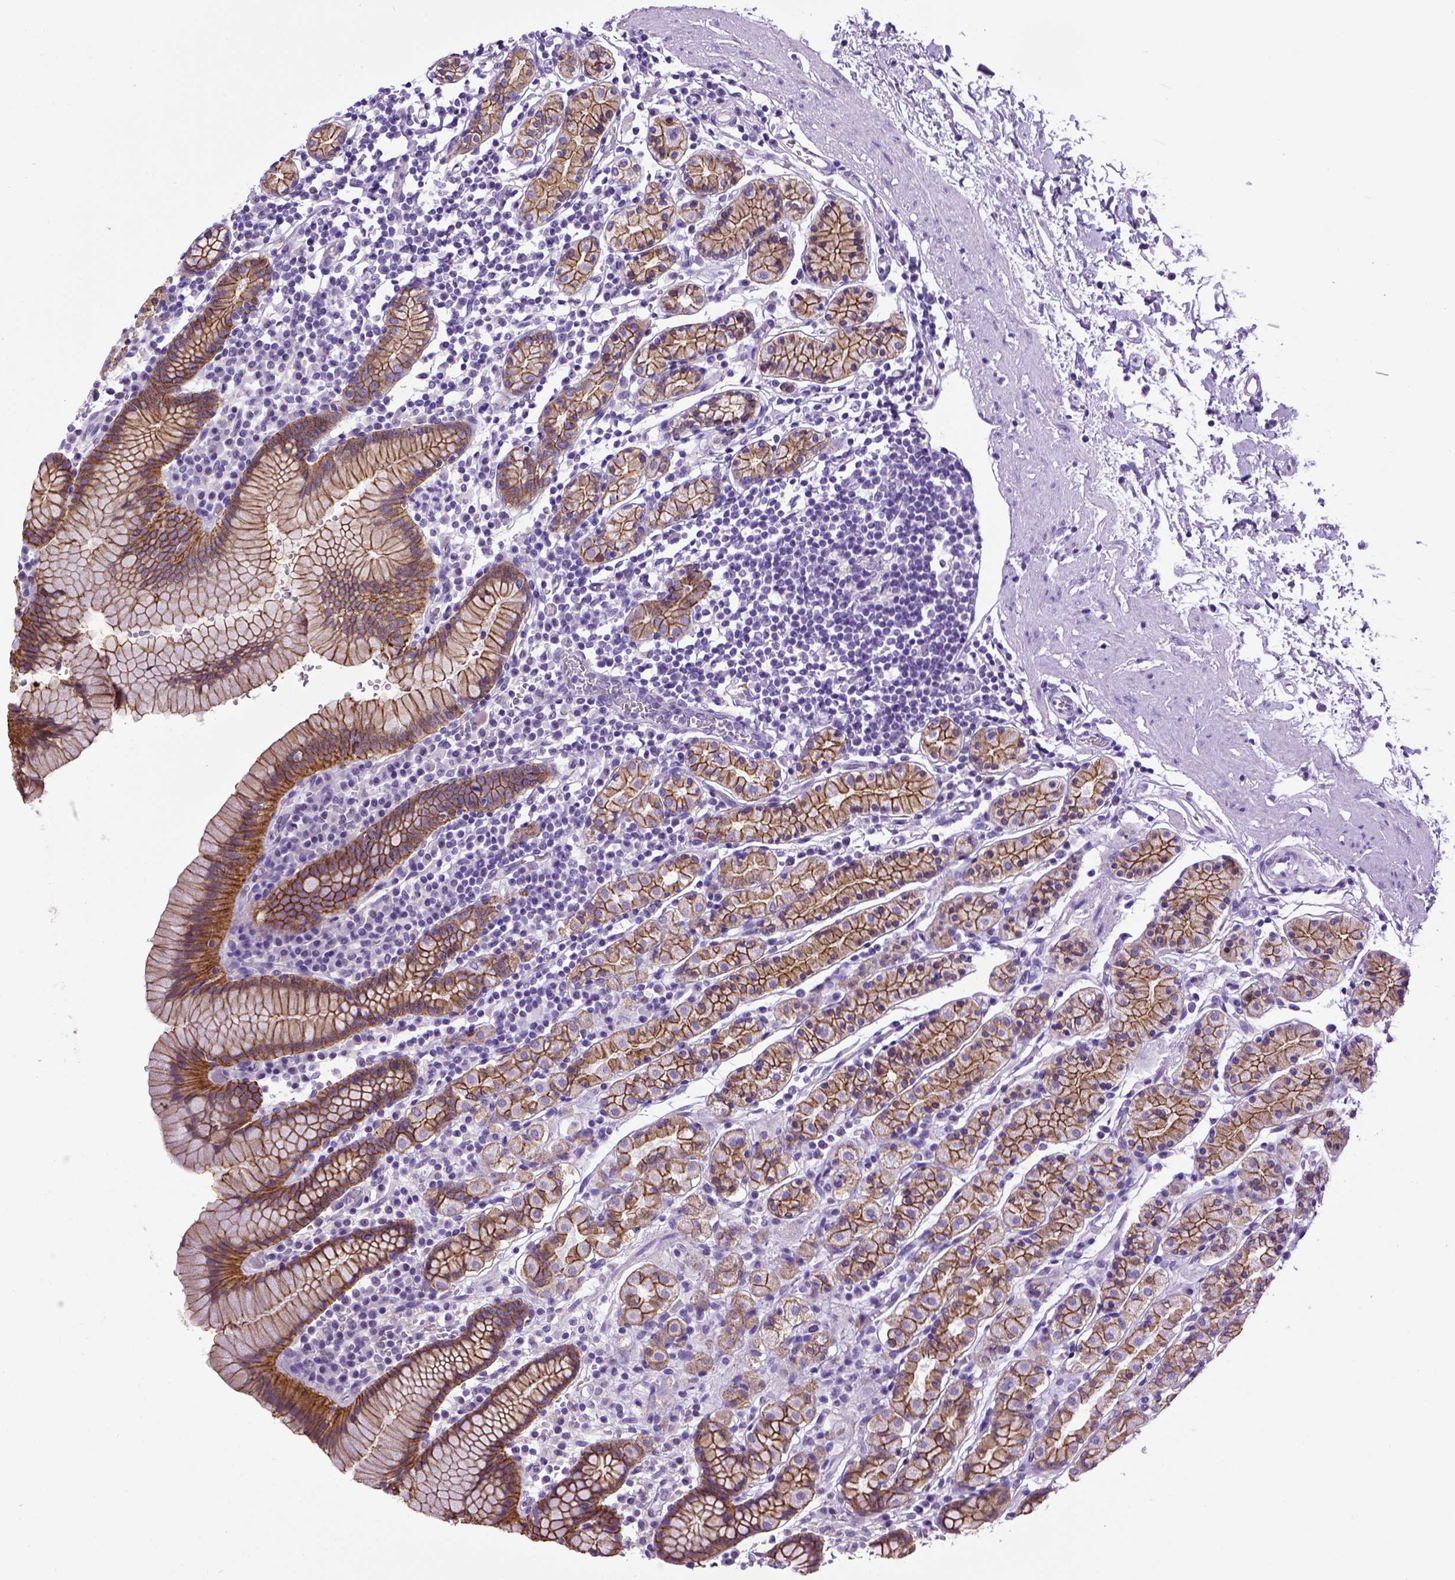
{"staining": {"intensity": "moderate", "quantity": ">75%", "location": "cytoplasmic/membranous"}, "tissue": "stomach", "cell_type": "Glandular cells", "image_type": "normal", "snomed": [{"axis": "morphology", "description": "Normal tissue, NOS"}, {"axis": "topography", "description": "Stomach, upper"}, {"axis": "topography", "description": "Stomach"}], "caption": "Glandular cells exhibit medium levels of moderate cytoplasmic/membranous expression in about >75% of cells in normal human stomach.", "gene": "CDH1", "patient": {"sex": "male", "age": 62}}